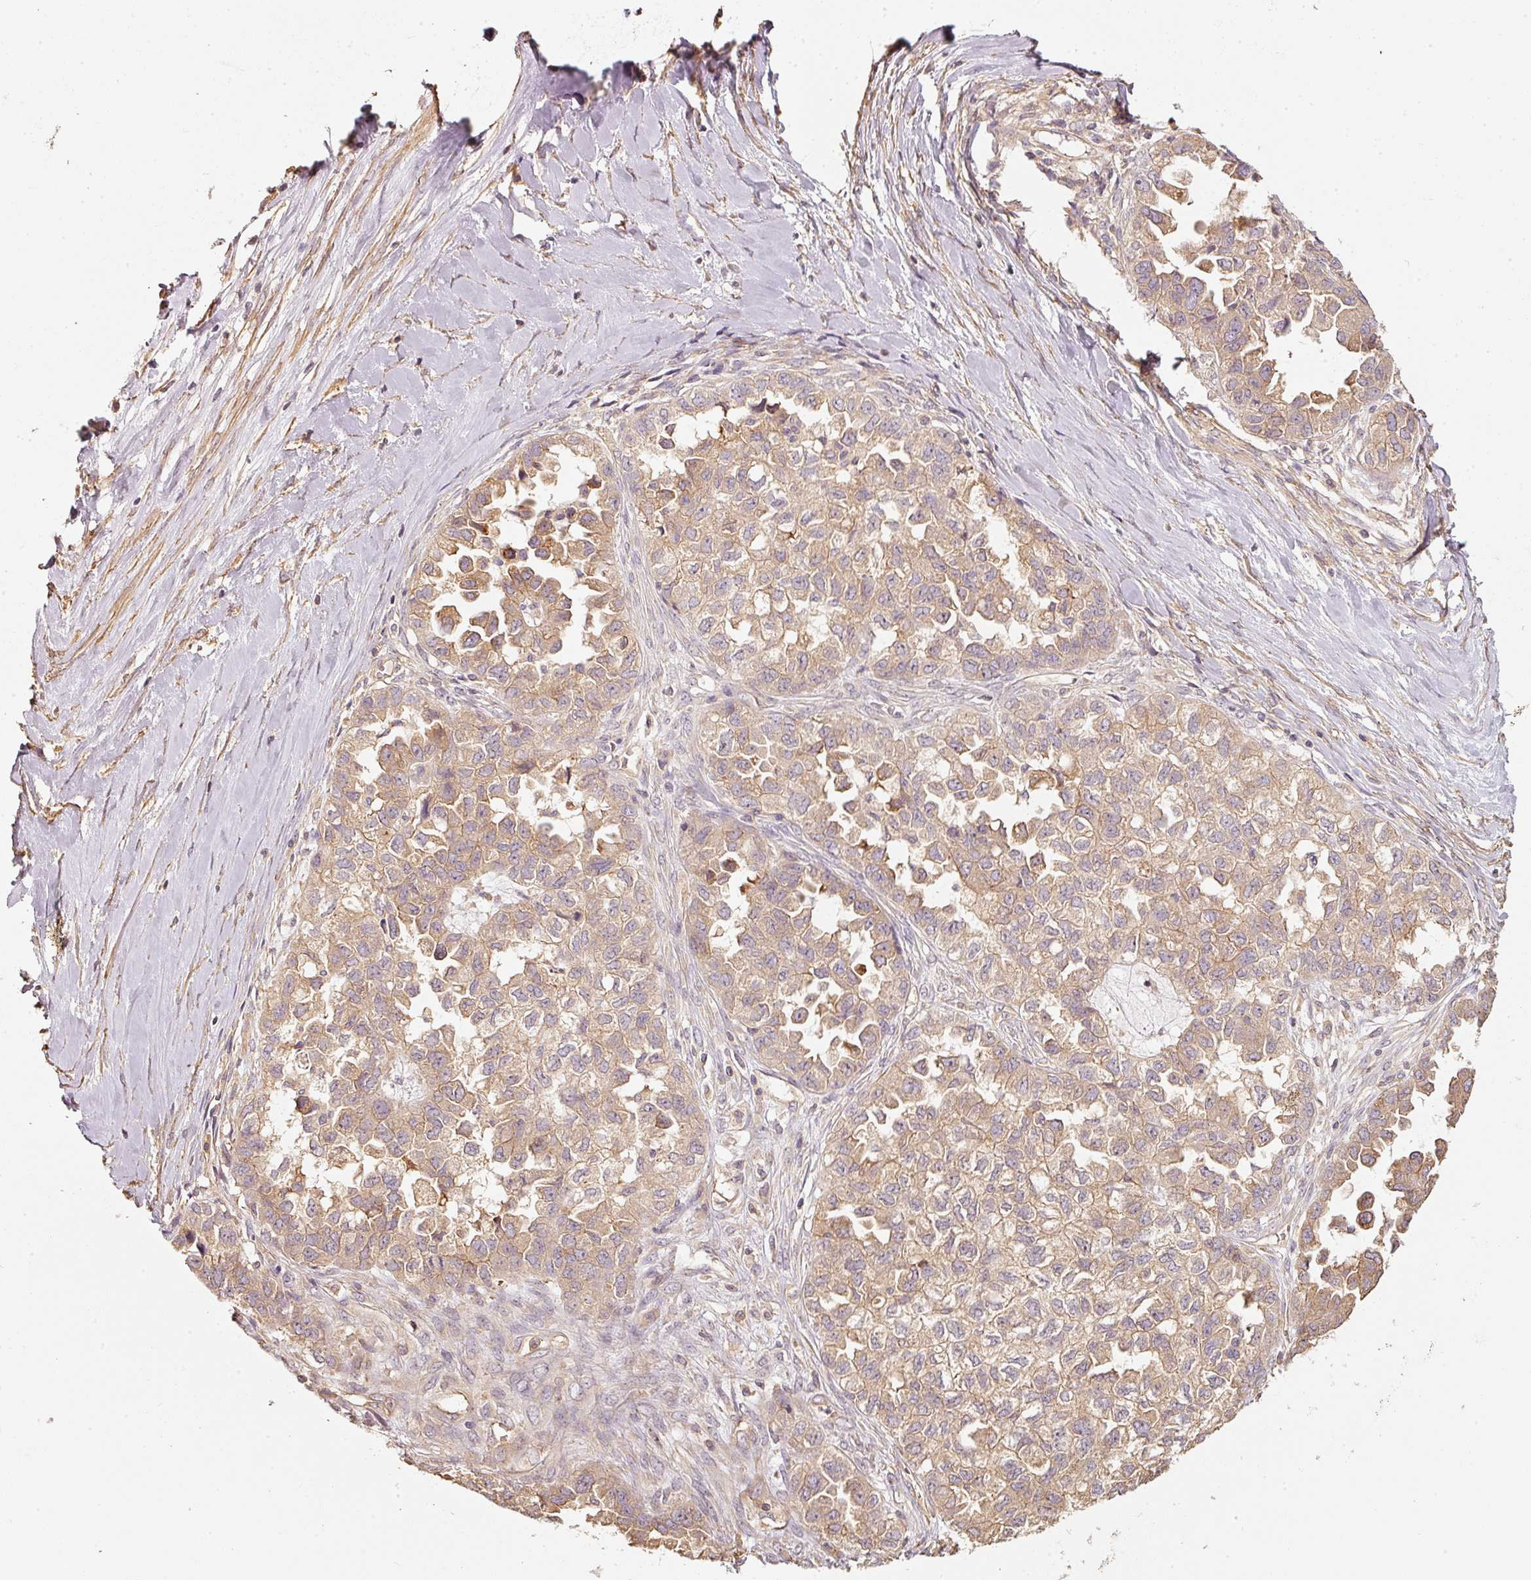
{"staining": {"intensity": "weak", "quantity": ">75%", "location": "cytoplasmic/membranous"}, "tissue": "ovarian cancer", "cell_type": "Tumor cells", "image_type": "cancer", "snomed": [{"axis": "morphology", "description": "Cystadenocarcinoma, serous, NOS"}, {"axis": "topography", "description": "Ovary"}], "caption": "This is a micrograph of IHC staining of ovarian cancer (serous cystadenocarcinoma), which shows weak expression in the cytoplasmic/membranous of tumor cells.", "gene": "CEP95", "patient": {"sex": "female", "age": 84}}